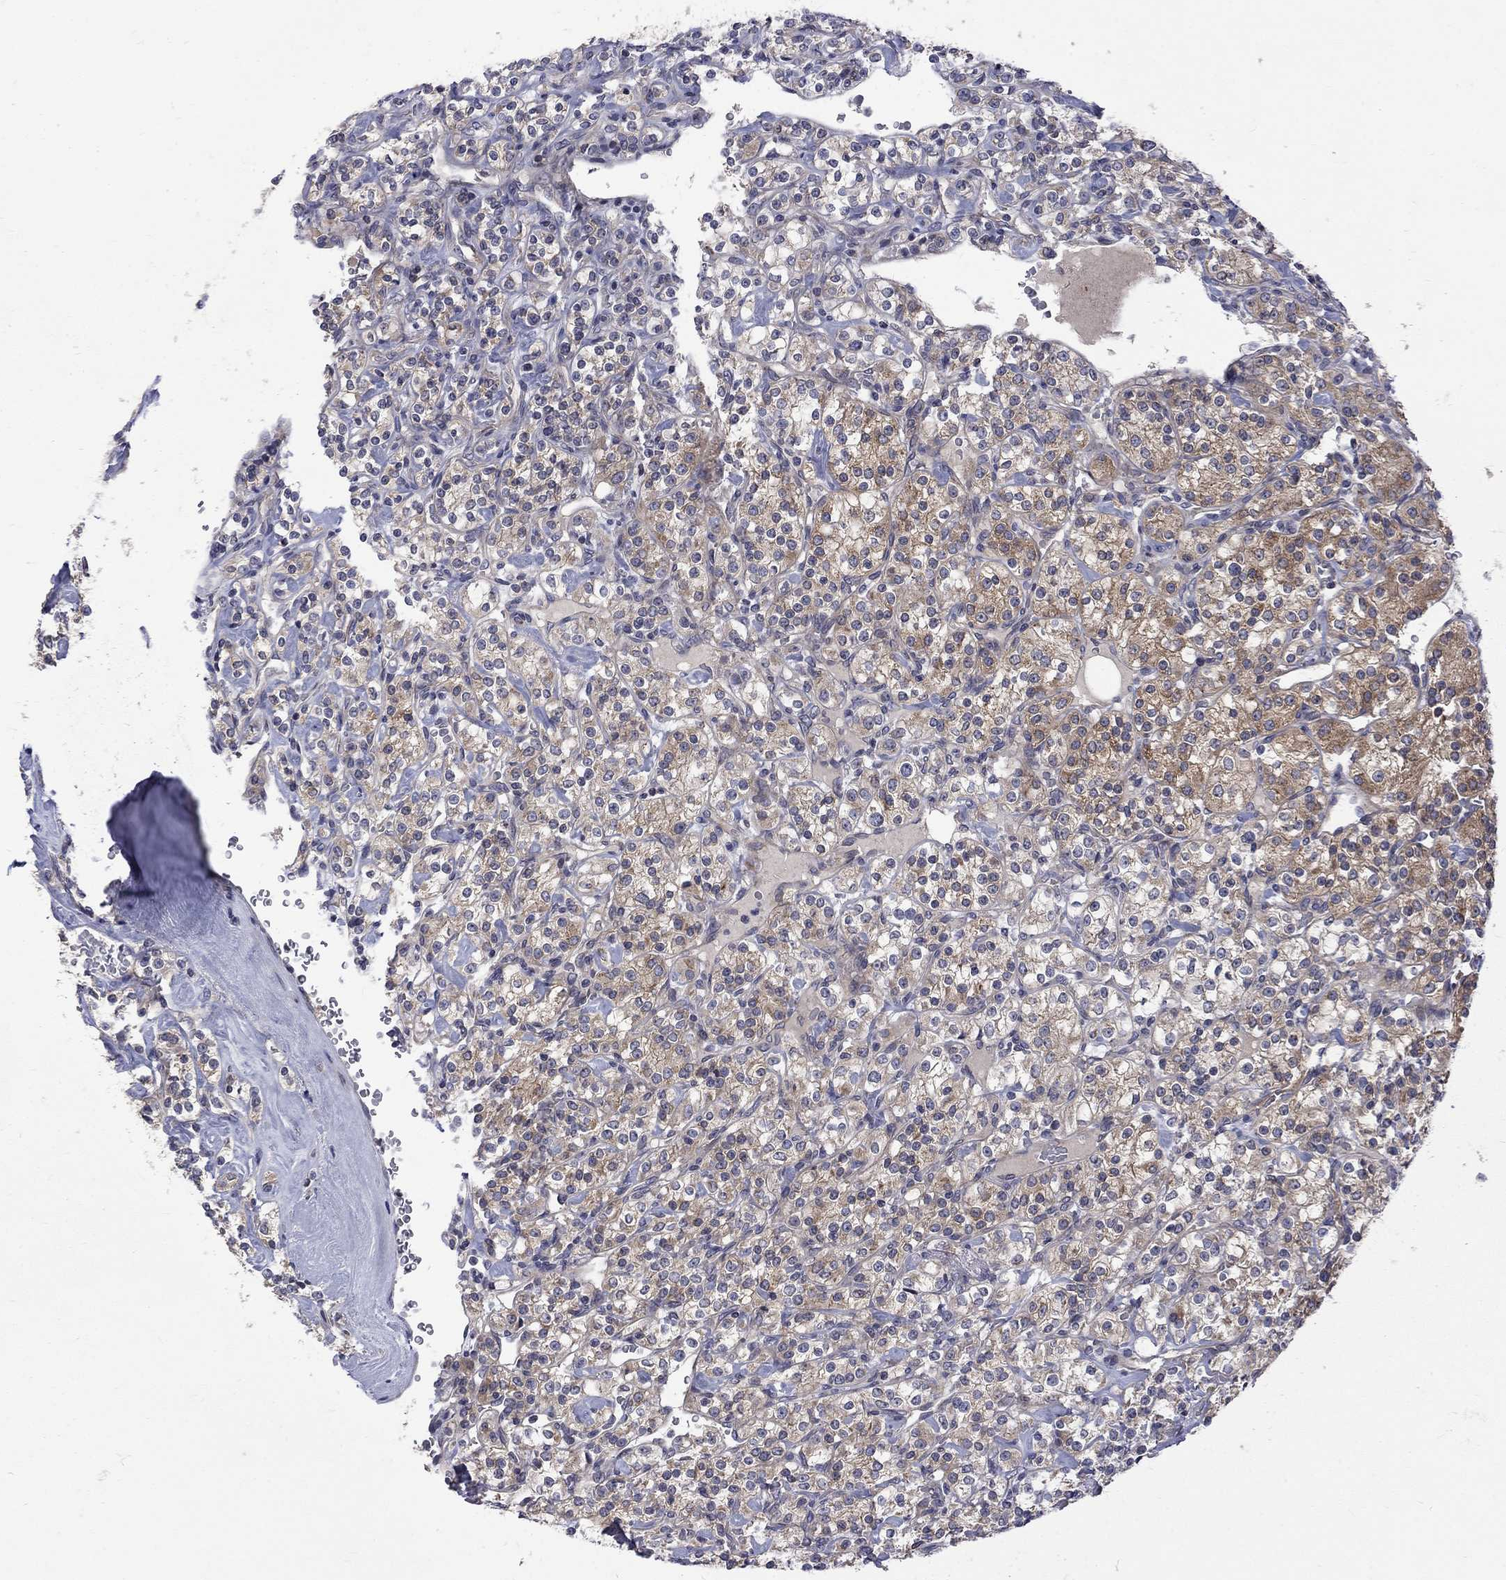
{"staining": {"intensity": "moderate", "quantity": "<25%", "location": "cytoplasmic/membranous"}, "tissue": "renal cancer", "cell_type": "Tumor cells", "image_type": "cancer", "snomed": [{"axis": "morphology", "description": "Adenocarcinoma, NOS"}, {"axis": "topography", "description": "Kidney"}], "caption": "Protein expression analysis of renal cancer shows moderate cytoplasmic/membranous staining in about <25% of tumor cells. The staining was performed using DAB (3,3'-diaminobenzidine), with brown indicating positive protein expression. Nuclei are stained blue with hematoxylin.", "gene": "SH2B1", "patient": {"sex": "male", "age": 77}}